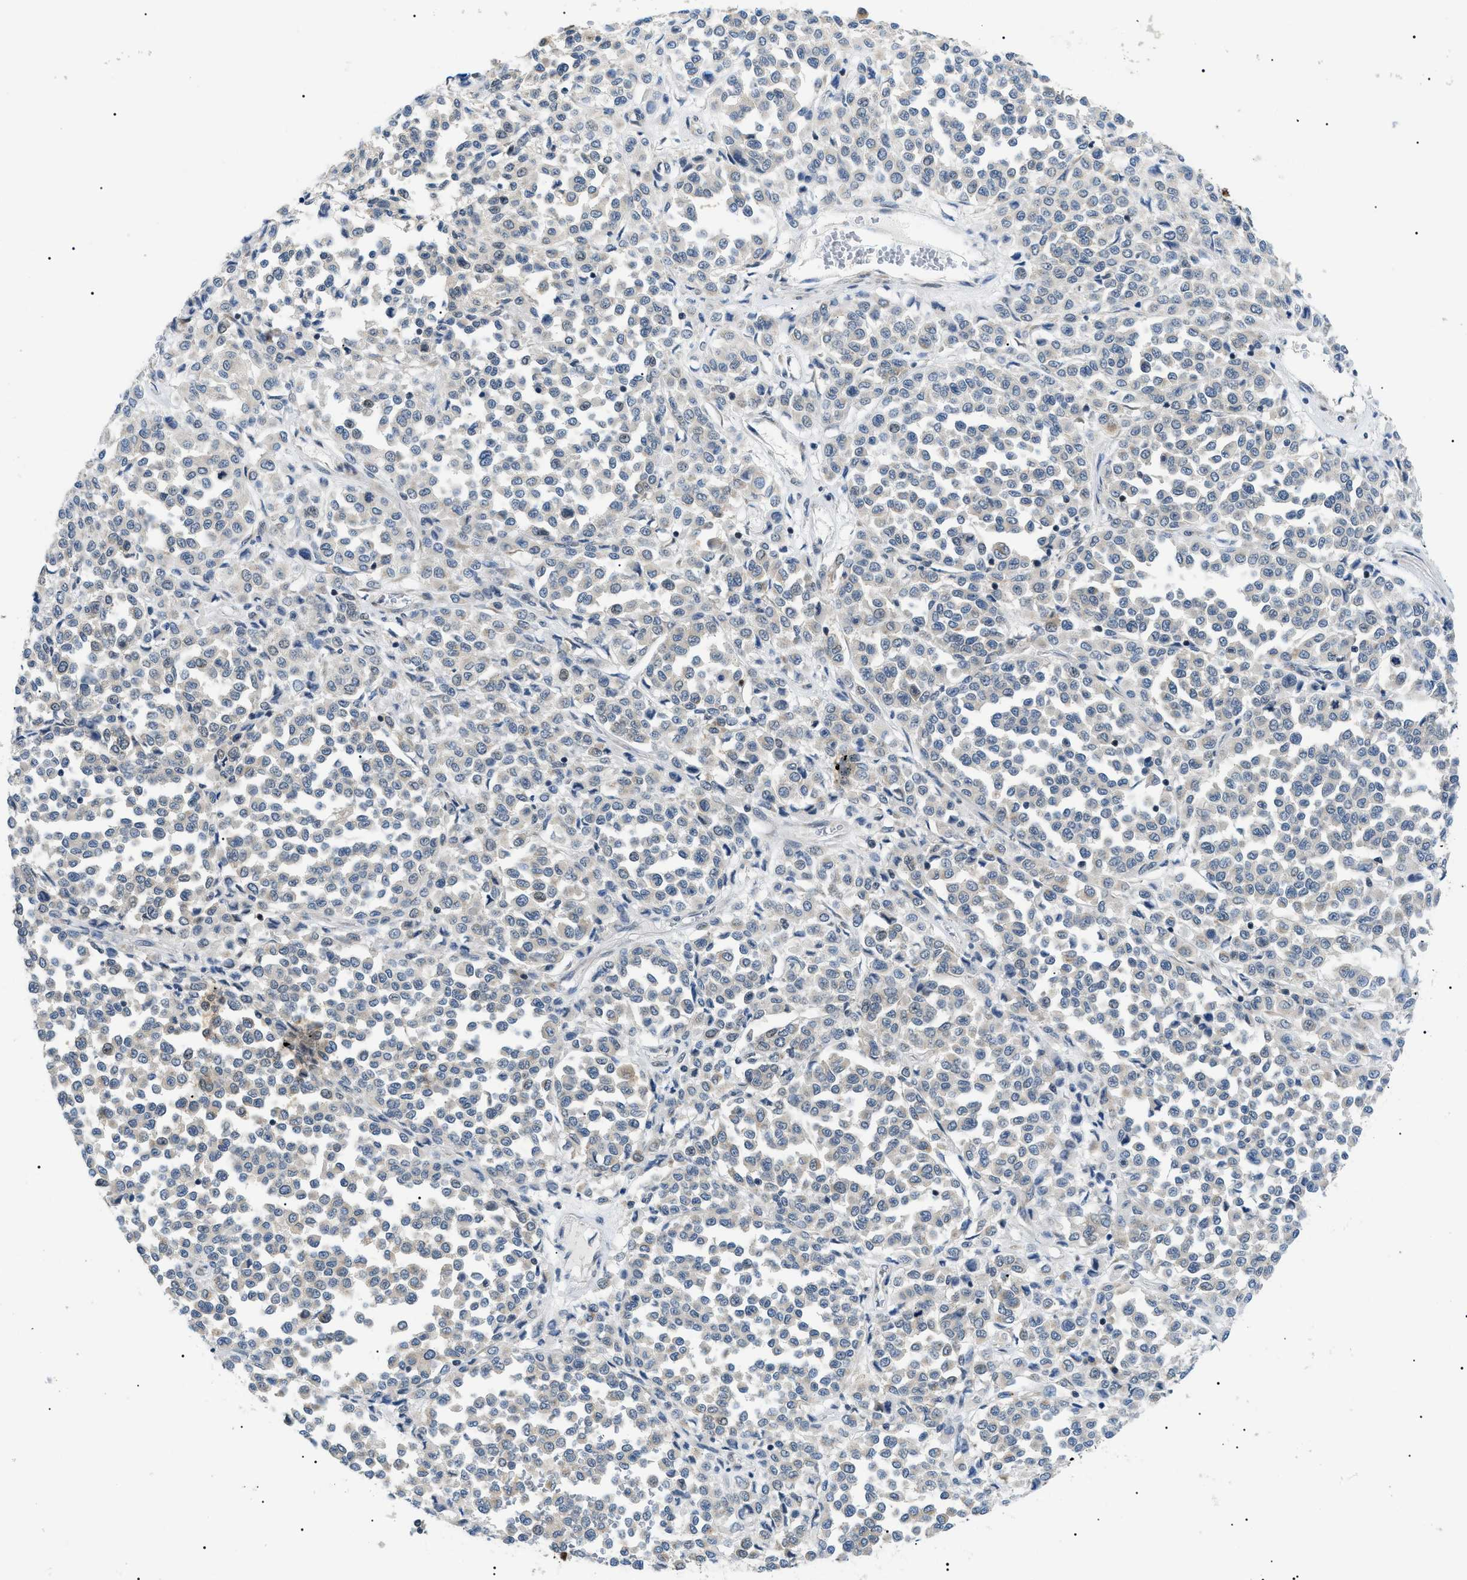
{"staining": {"intensity": "negative", "quantity": "none", "location": "none"}, "tissue": "melanoma", "cell_type": "Tumor cells", "image_type": "cancer", "snomed": [{"axis": "morphology", "description": "Malignant melanoma, Metastatic site"}, {"axis": "topography", "description": "Pancreas"}], "caption": "Immunohistochemical staining of human malignant melanoma (metastatic site) displays no significant positivity in tumor cells.", "gene": "CWC25", "patient": {"sex": "female", "age": 30}}